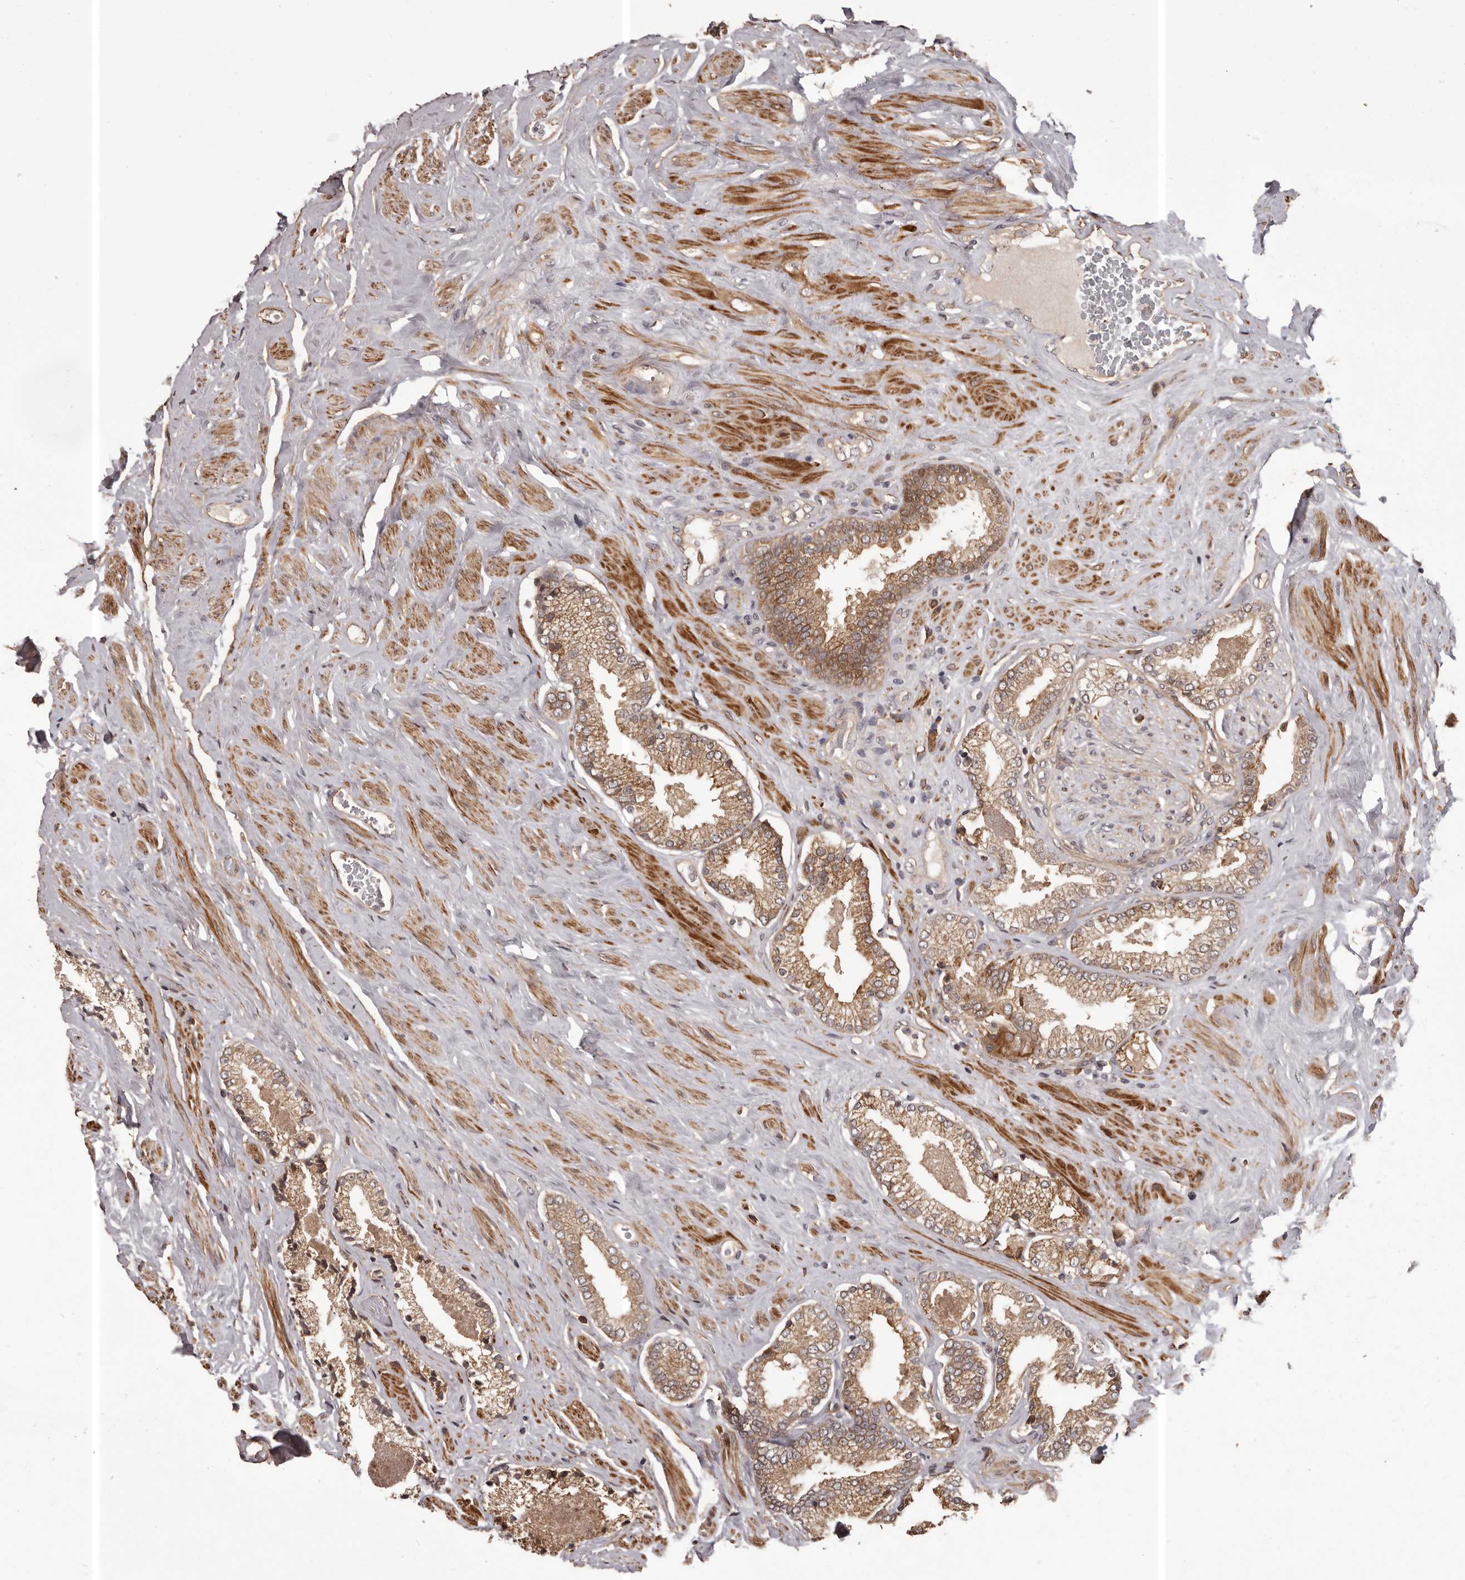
{"staining": {"intensity": "moderate", "quantity": ">75%", "location": "cytoplasmic/membranous"}, "tissue": "prostate cancer", "cell_type": "Tumor cells", "image_type": "cancer", "snomed": [{"axis": "morphology", "description": "Adenocarcinoma, Low grade"}, {"axis": "topography", "description": "Prostate"}], "caption": "Immunohistochemistry (IHC) image of prostate cancer stained for a protein (brown), which demonstrates medium levels of moderate cytoplasmic/membranous positivity in about >75% of tumor cells.", "gene": "SLITRK6", "patient": {"sex": "male", "age": 71}}